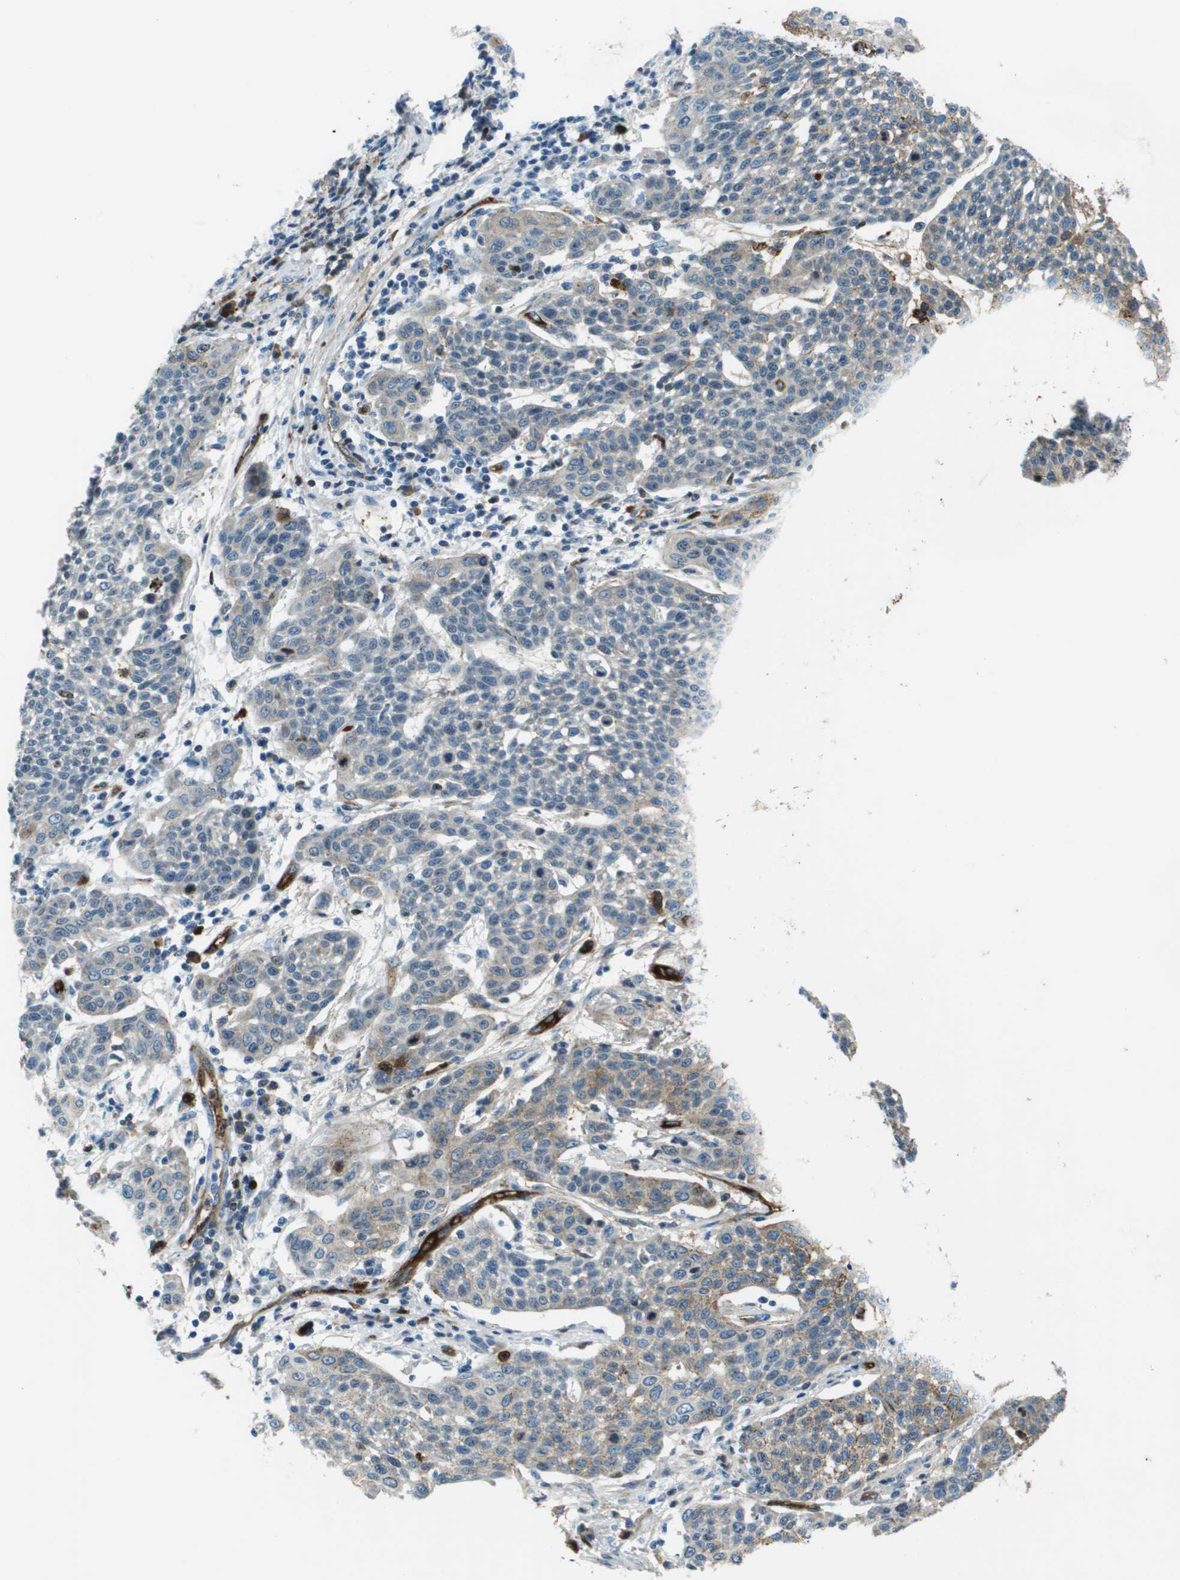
{"staining": {"intensity": "moderate", "quantity": "25%-75%", "location": "cytoplasmic/membranous"}, "tissue": "cervical cancer", "cell_type": "Tumor cells", "image_type": "cancer", "snomed": [{"axis": "morphology", "description": "Squamous cell carcinoma, NOS"}, {"axis": "topography", "description": "Cervix"}], "caption": "Approximately 25%-75% of tumor cells in human cervical cancer demonstrate moderate cytoplasmic/membranous protein positivity as visualized by brown immunohistochemical staining.", "gene": "SDC1", "patient": {"sex": "female", "age": 34}}